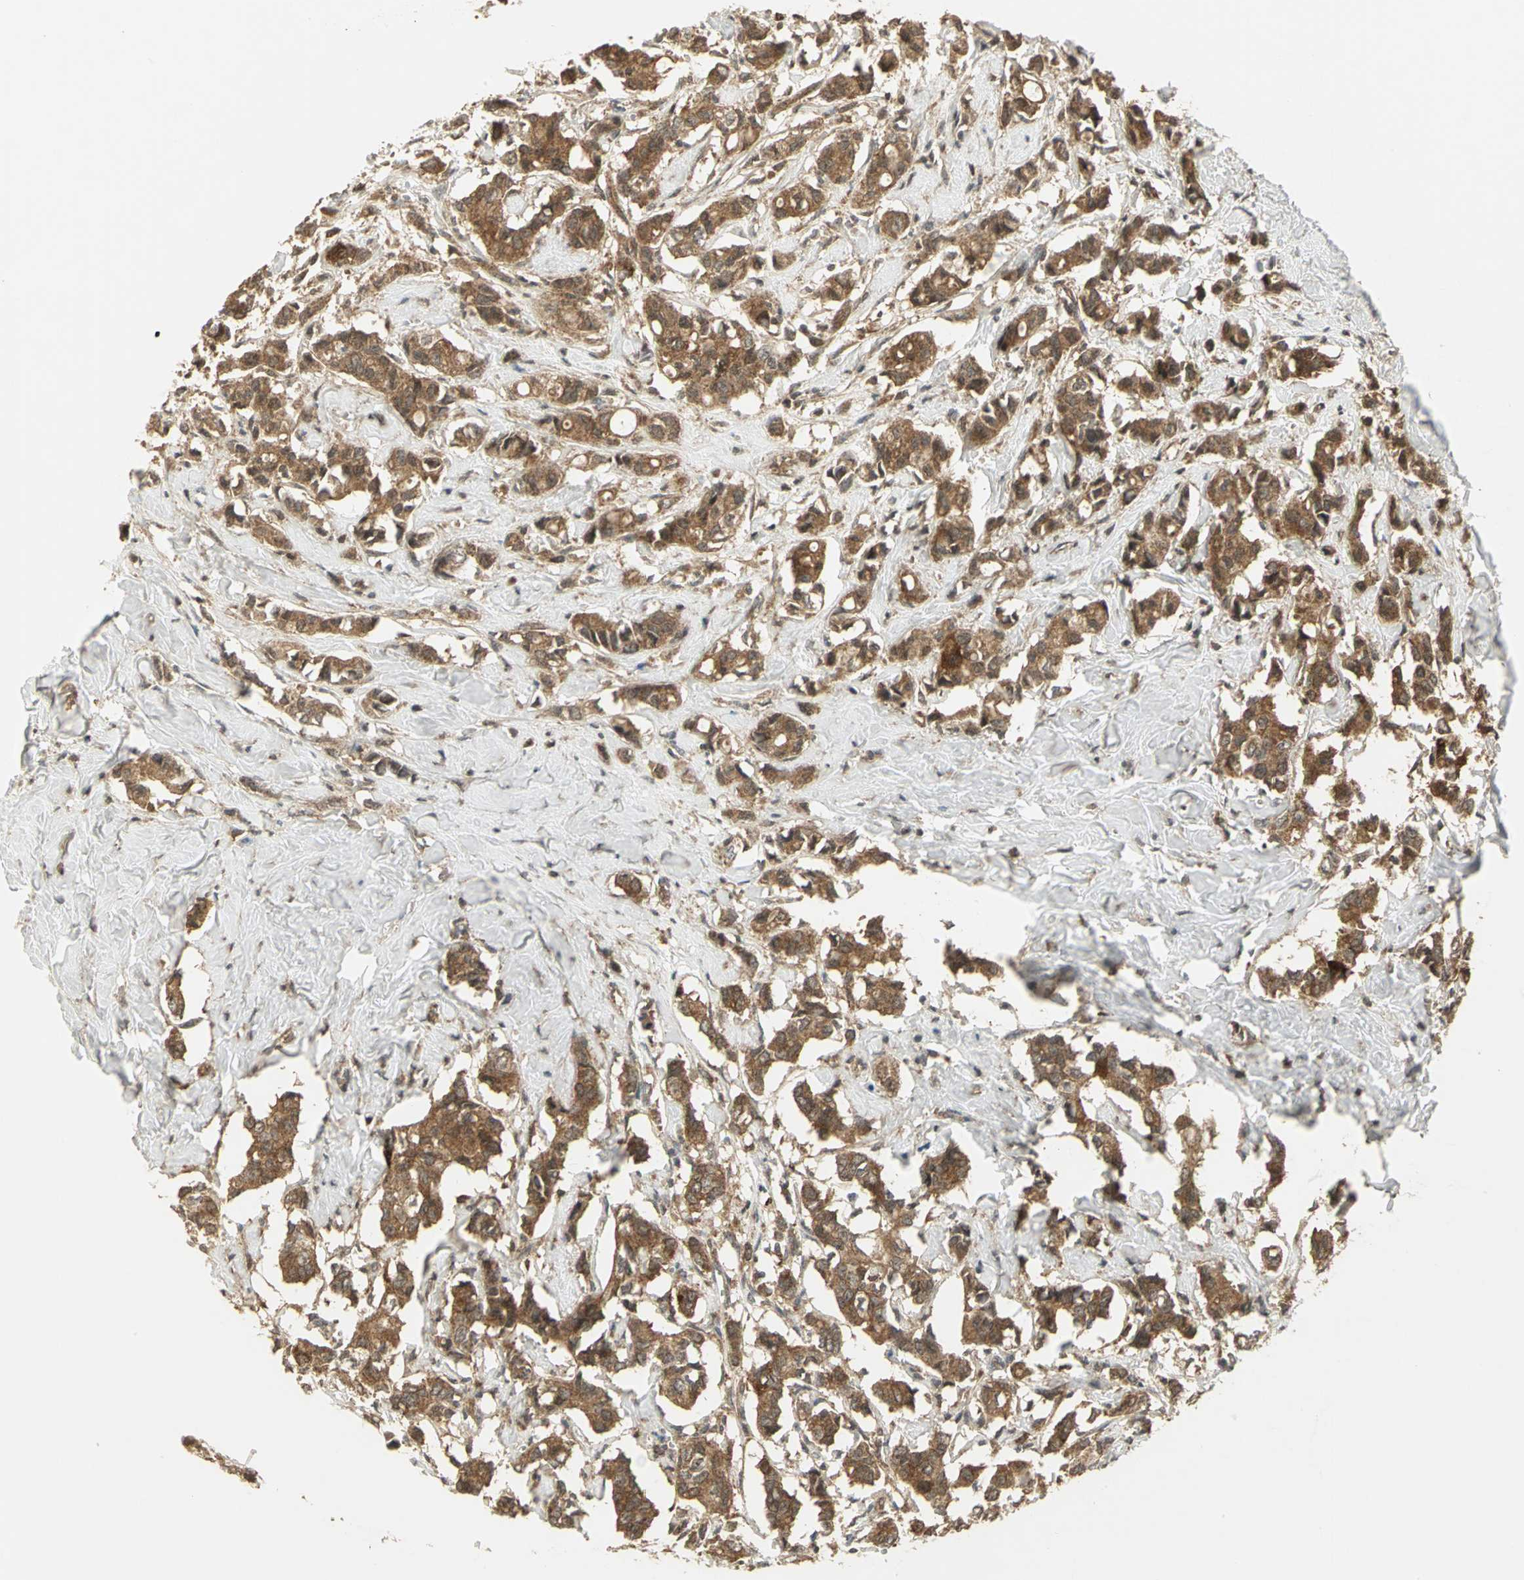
{"staining": {"intensity": "strong", "quantity": ">75%", "location": "cytoplasmic/membranous"}, "tissue": "breast cancer", "cell_type": "Tumor cells", "image_type": "cancer", "snomed": [{"axis": "morphology", "description": "Duct carcinoma"}, {"axis": "topography", "description": "Breast"}], "caption": "This is an image of immunohistochemistry (IHC) staining of breast cancer (infiltrating ductal carcinoma), which shows strong expression in the cytoplasmic/membranous of tumor cells.", "gene": "MAPK8IP3", "patient": {"sex": "female", "age": 84}}